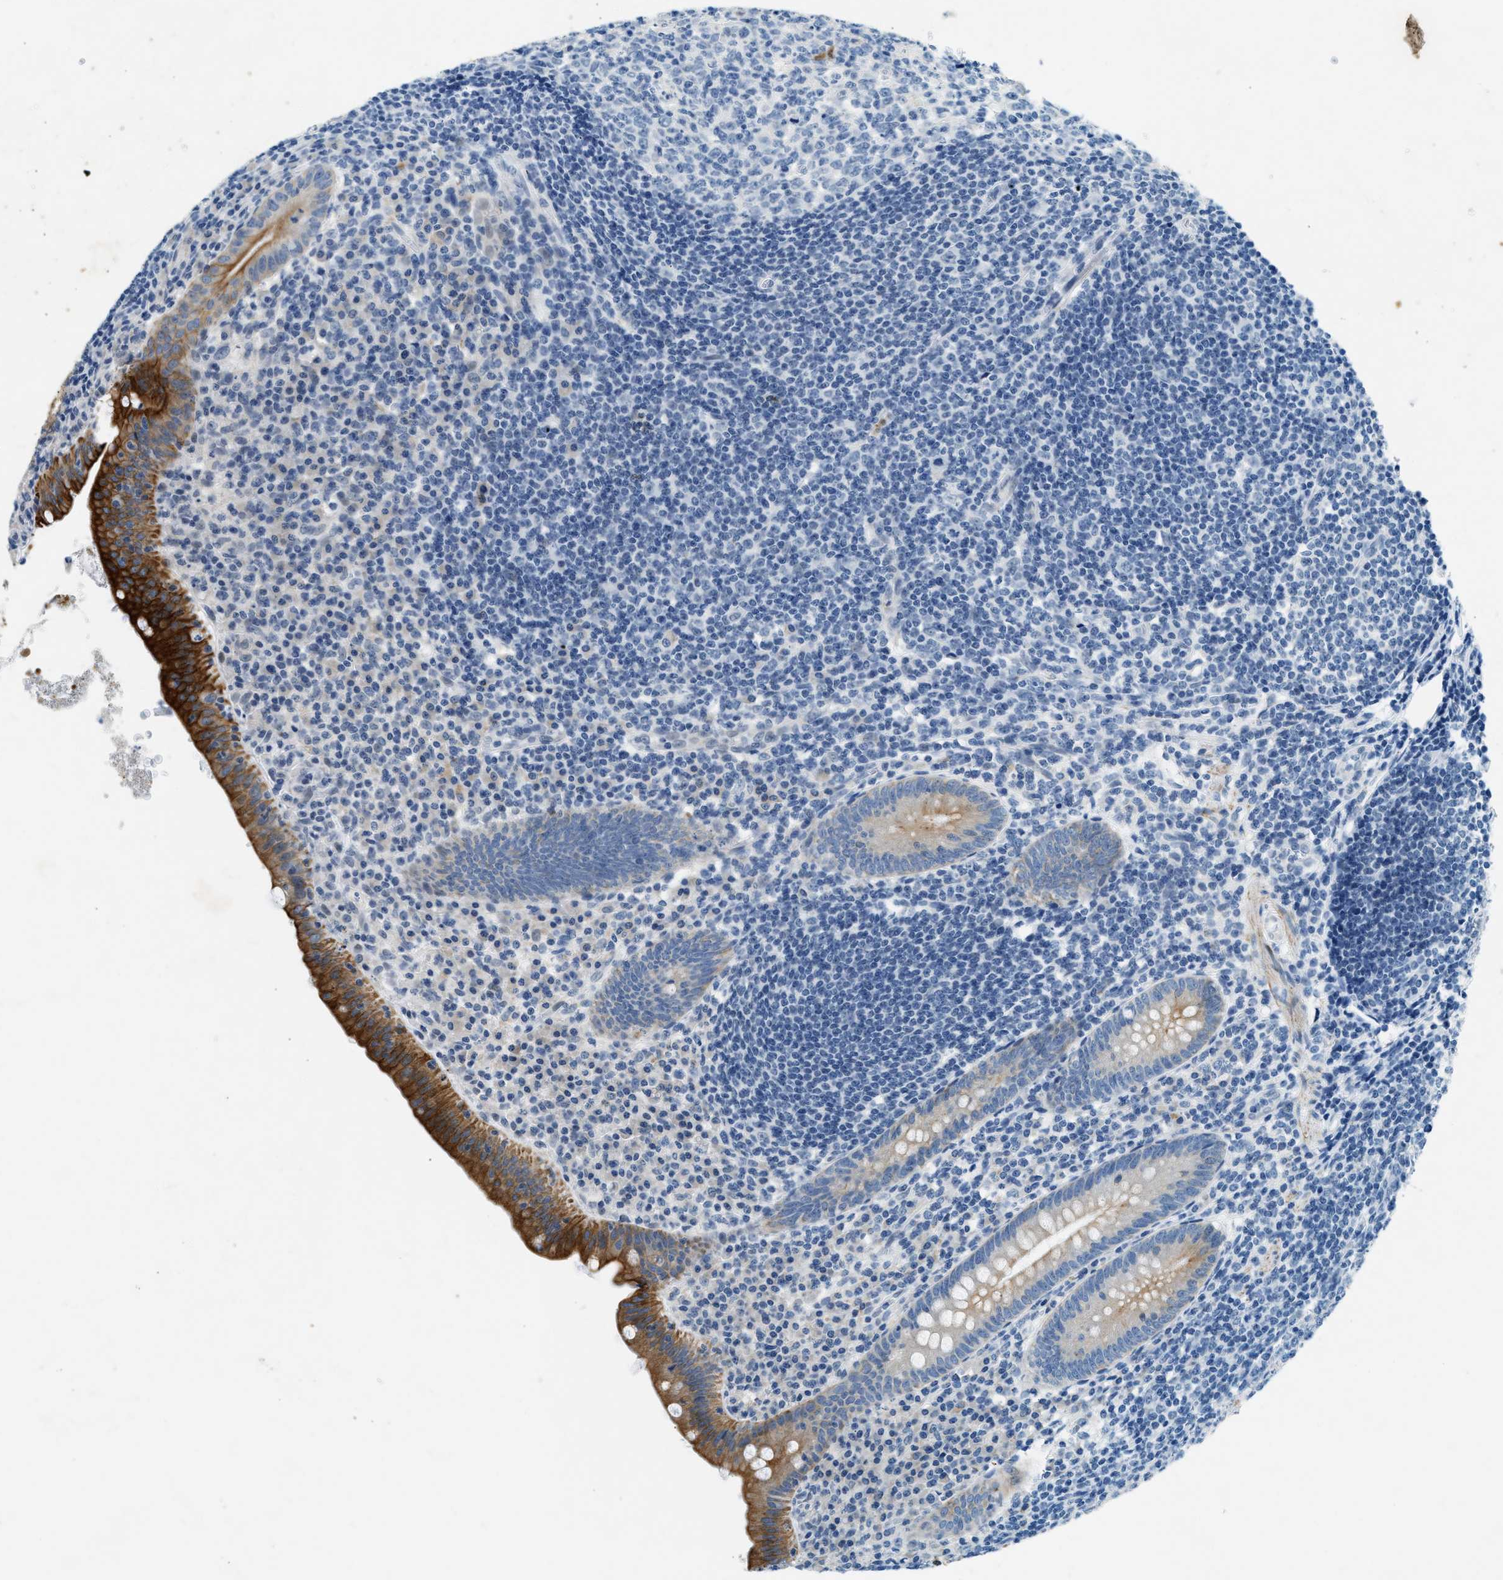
{"staining": {"intensity": "strong", "quantity": "25%-75%", "location": "cytoplasmic/membranous"}, "tissue": "appendix", "cell_type": "Glandular cells", "image_type": "normal", "snomed": [{"axis": "morphology", "description": "Normal tissue, NOS"}, {"axis": "topography", "description": "Appendix"}], "caption": "Unremarkable appendix exhibits strong cytoplasmic/membranous staining in about 25%-75% of glandular cells, visualized by immunohistochemistry.", "gene": "CFAP20", "patient": {"sex": "male", "age": 56}}